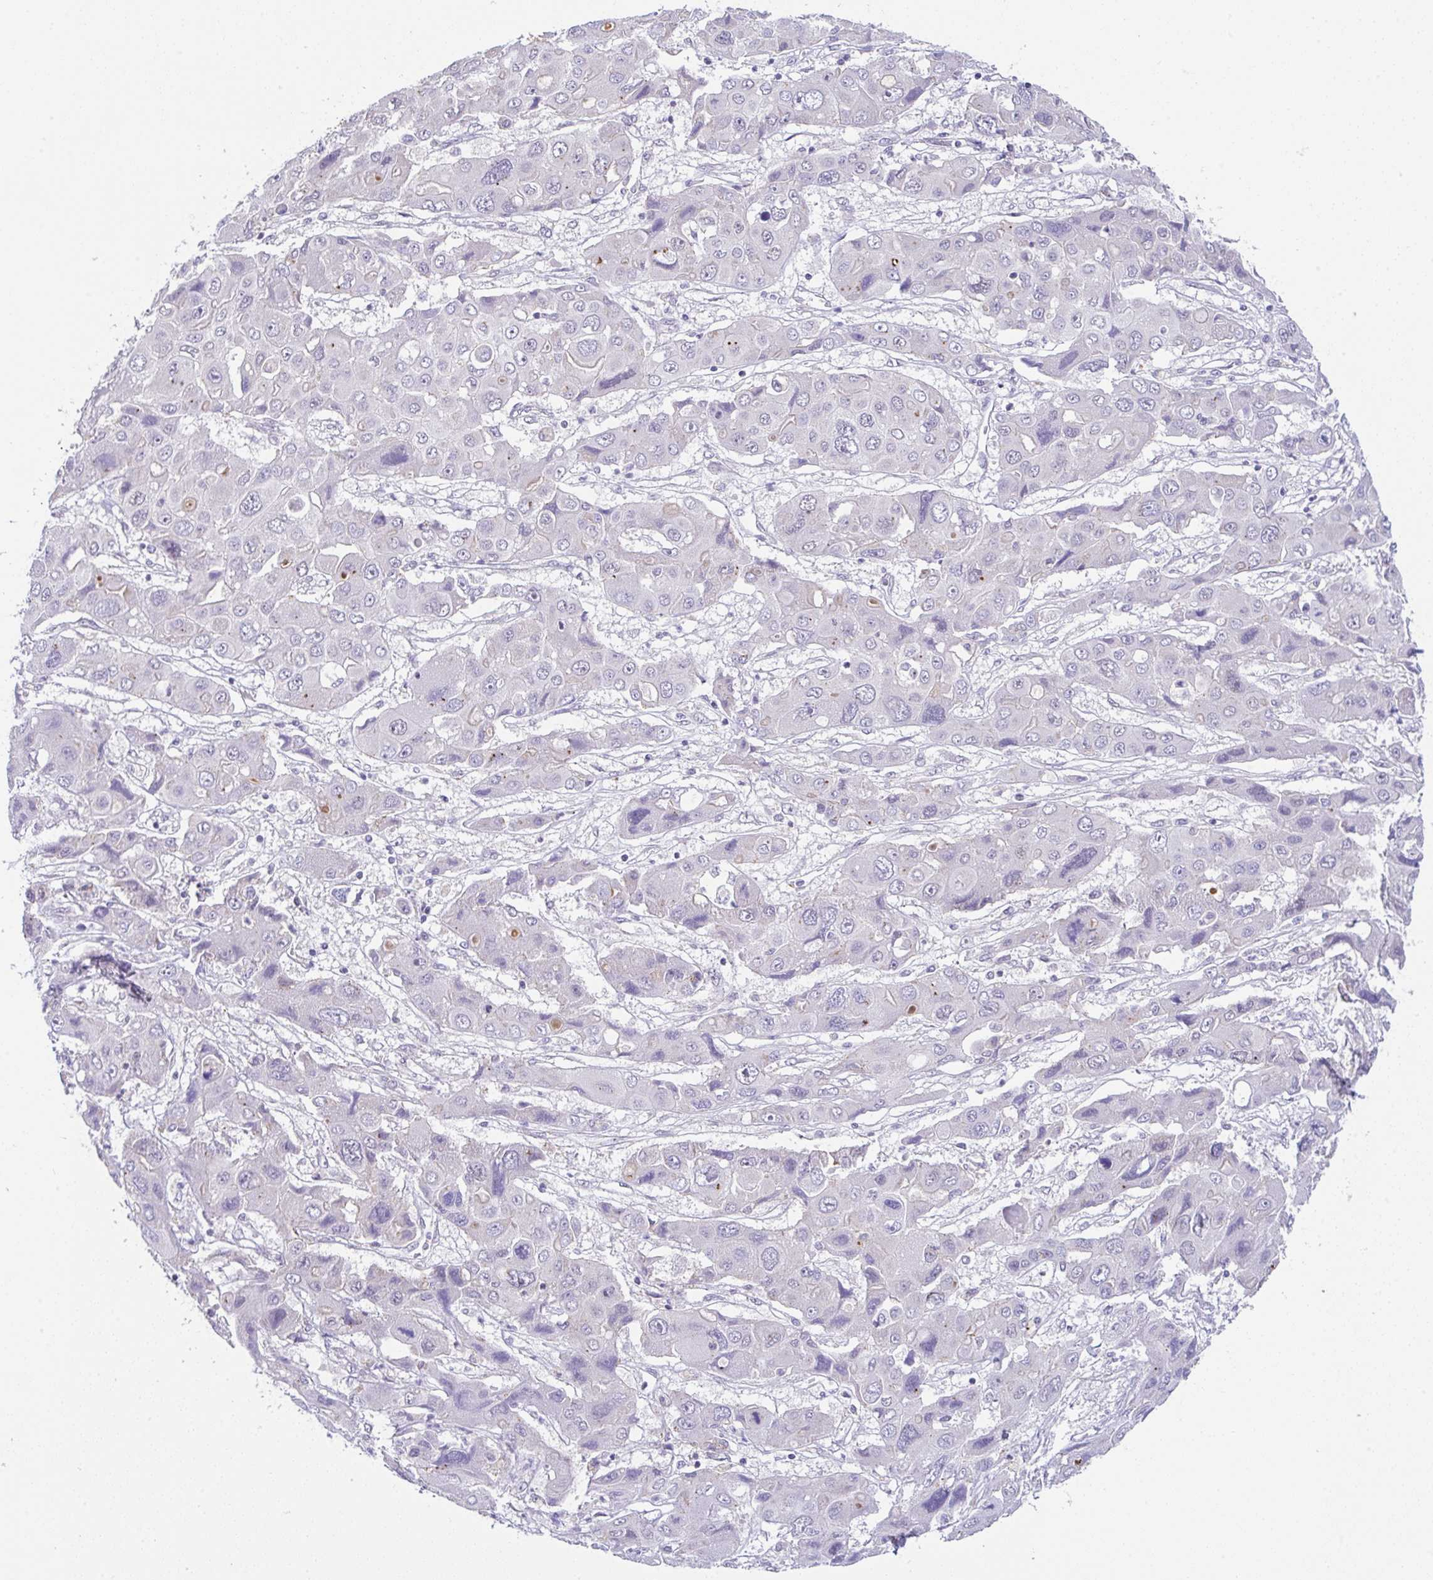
{"staining": {"intensity": "negative", "quantity": "none", "location": "none"}, "tissue": "liver cancer", "cell_type": "Tumor cells", "image_type": "cancer", "snomed": [{"axis": "morphology", "description": "Cholangiocarcinoma"}, {"axis": "topography", "description": "Liver"}], "caption": "Immunohistochemistry photomicrograph of neoplastic tissue: human liver cancer (cholangiocarcinoma) stained with DAB (3,3'-diaminobenzidine) shows no significant protein expression in tumor cells.", "gene": "CGNL1", "patient": {"sex": "male", "age": 67}}